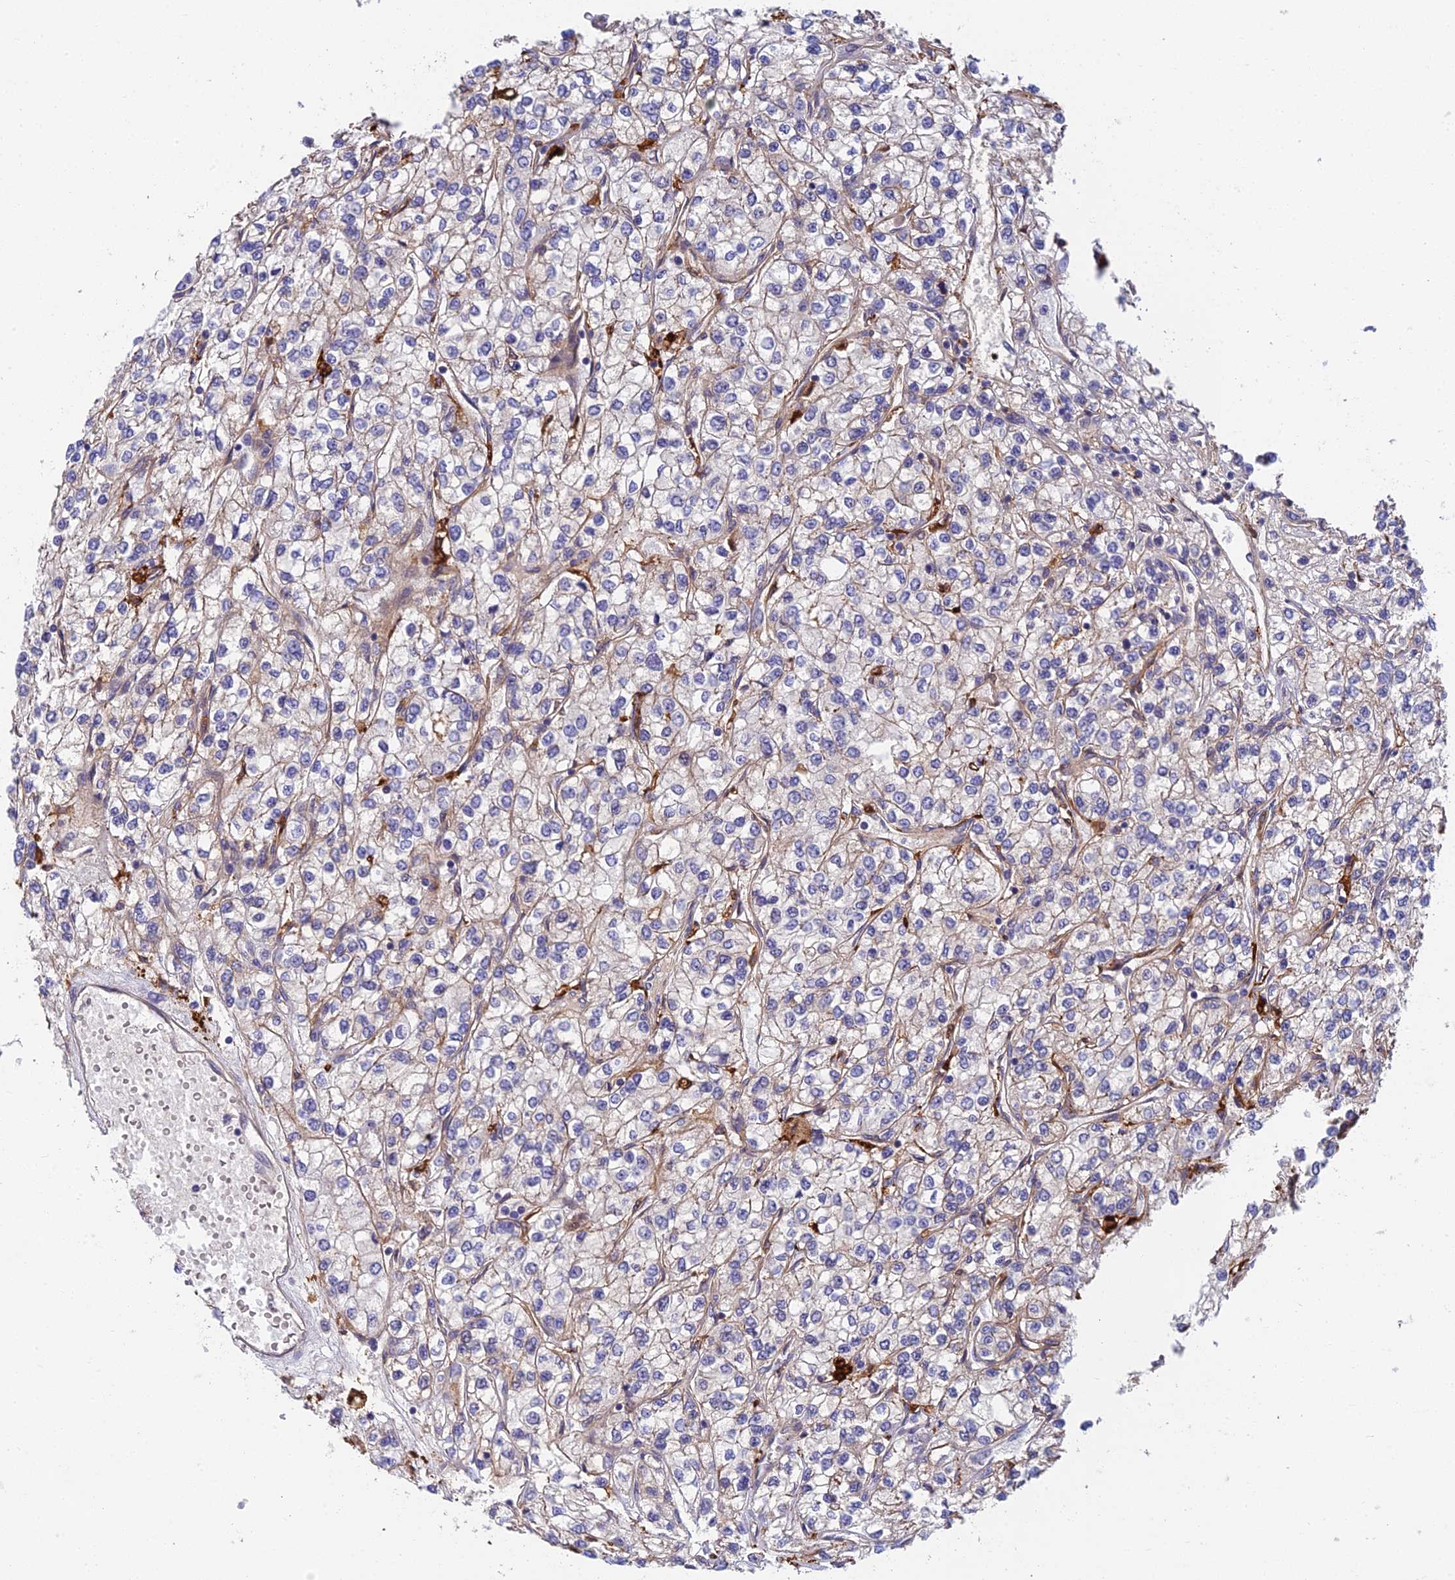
{"staining": {"intensity": "weak", "quantity": "<25%", "location": "cytoplasmic/membranous"}, "tissue": "renal cancer", "cell_type": "Tumor cells", "image_type": "cancer", "snomed": [{"axis": "morphology", "description": "Adenocarcinoma, NOS"}, {"axis": "topography", "description": "Kidney"}], "caption": "Immunohistochemical staining of renal cancer (adenocarcinoma) exhibits no significant positivity in tumor cells.", "gene": "NSMCE1", "patient": {"sex": "male", "age": 80}}